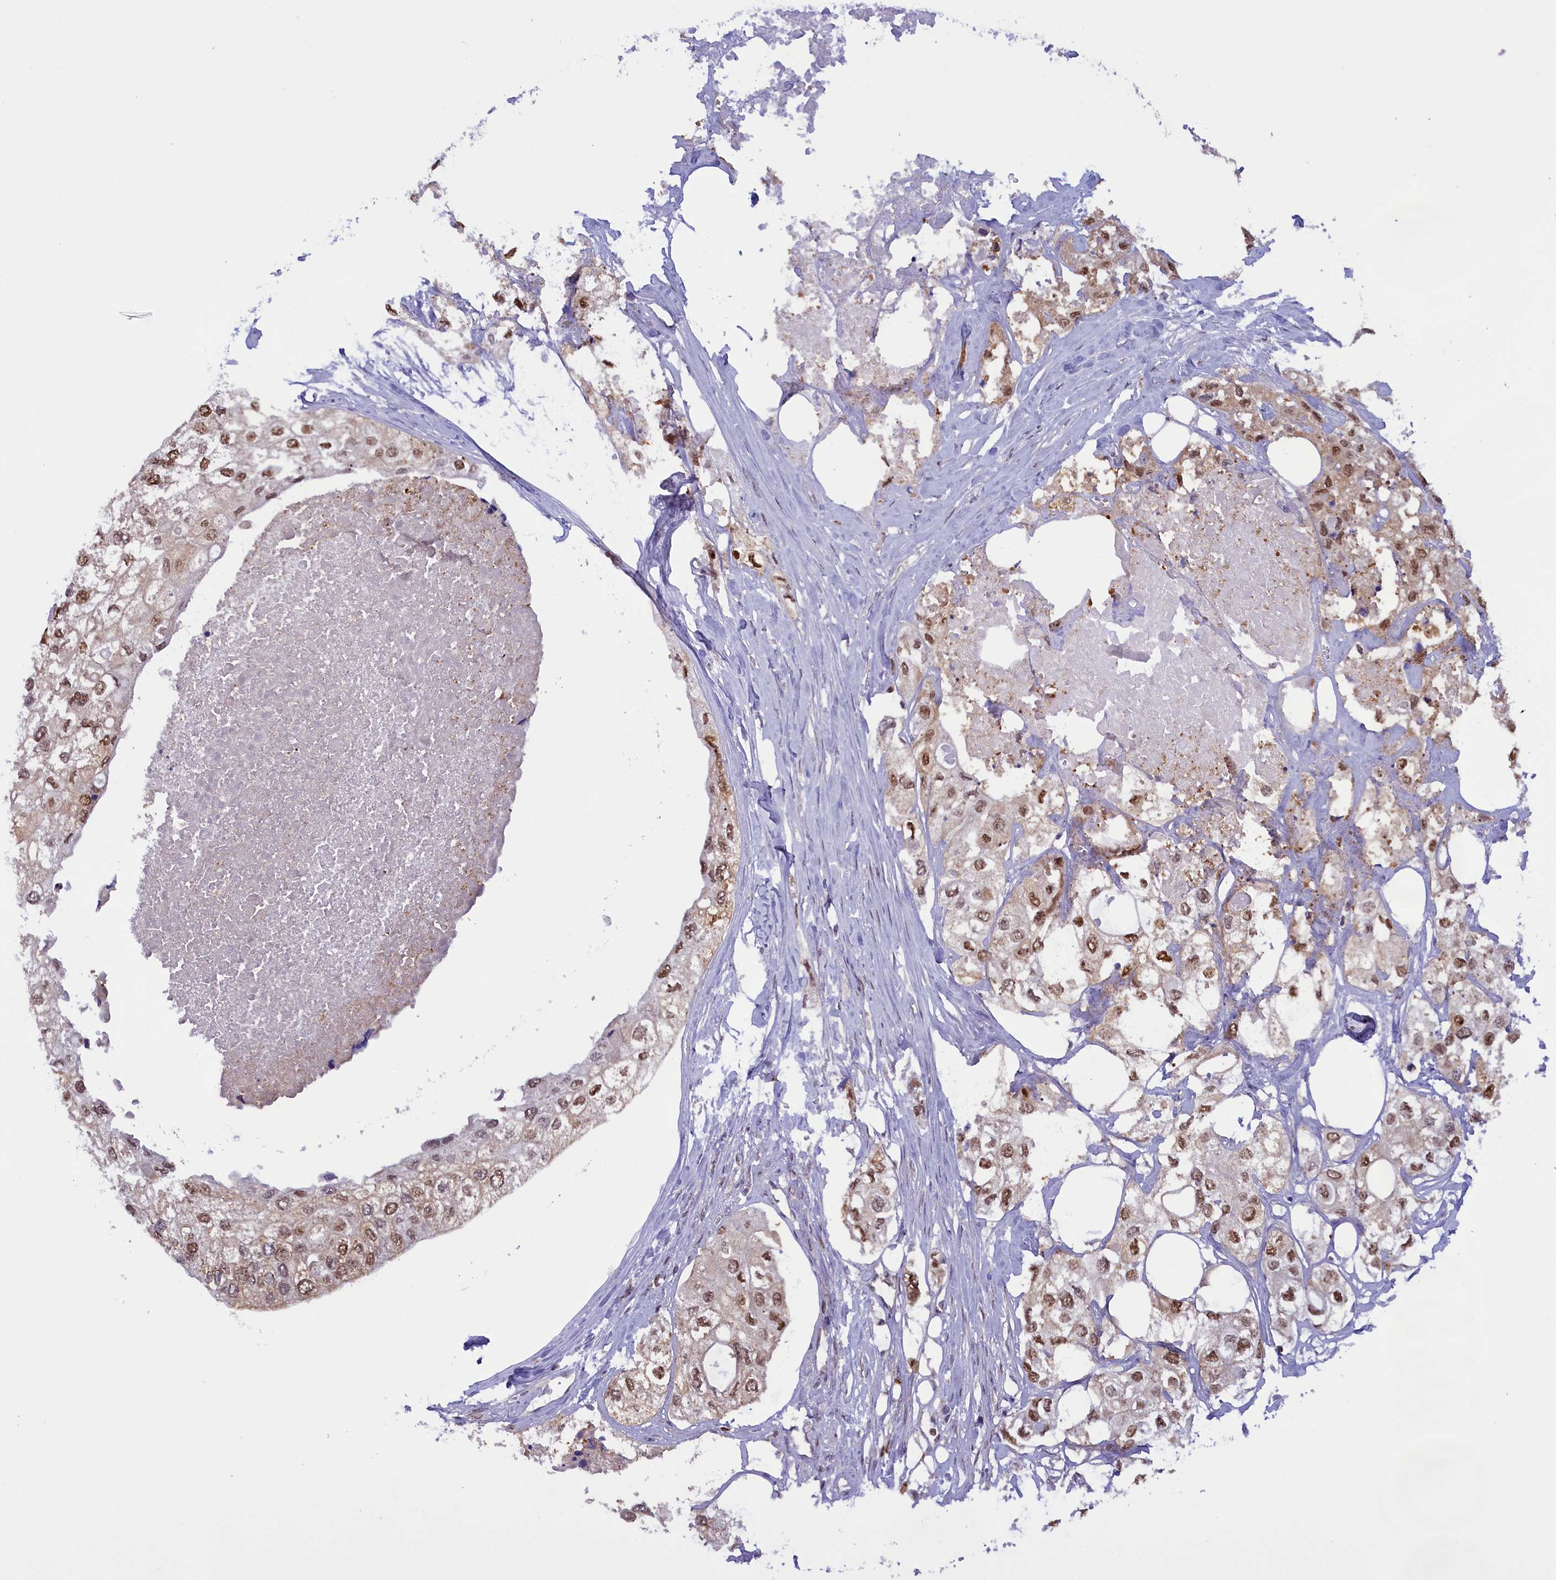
{"staining": {"intensity": "moderate", "quantity": ">75%", "location": "nuclear"}, "tissue": "urothelial cancer", "cell_type": "Tumor cells", "image_type": "cancer", "snomed": [{"axis": "morphology", "description": "Urothelial carcinoma, High grade"}, {"axis": "topography", "description": "Urinary bladder"}], "caption": "Tumor cells demonstrate moderate nuclear expression in approximately >75% of cells in urothelial cancer. The protein is shown in brown color, while the nuclei are stained blue.", "gene": "IZUMO2", "patient": {"sex": "male", "age": 64}}